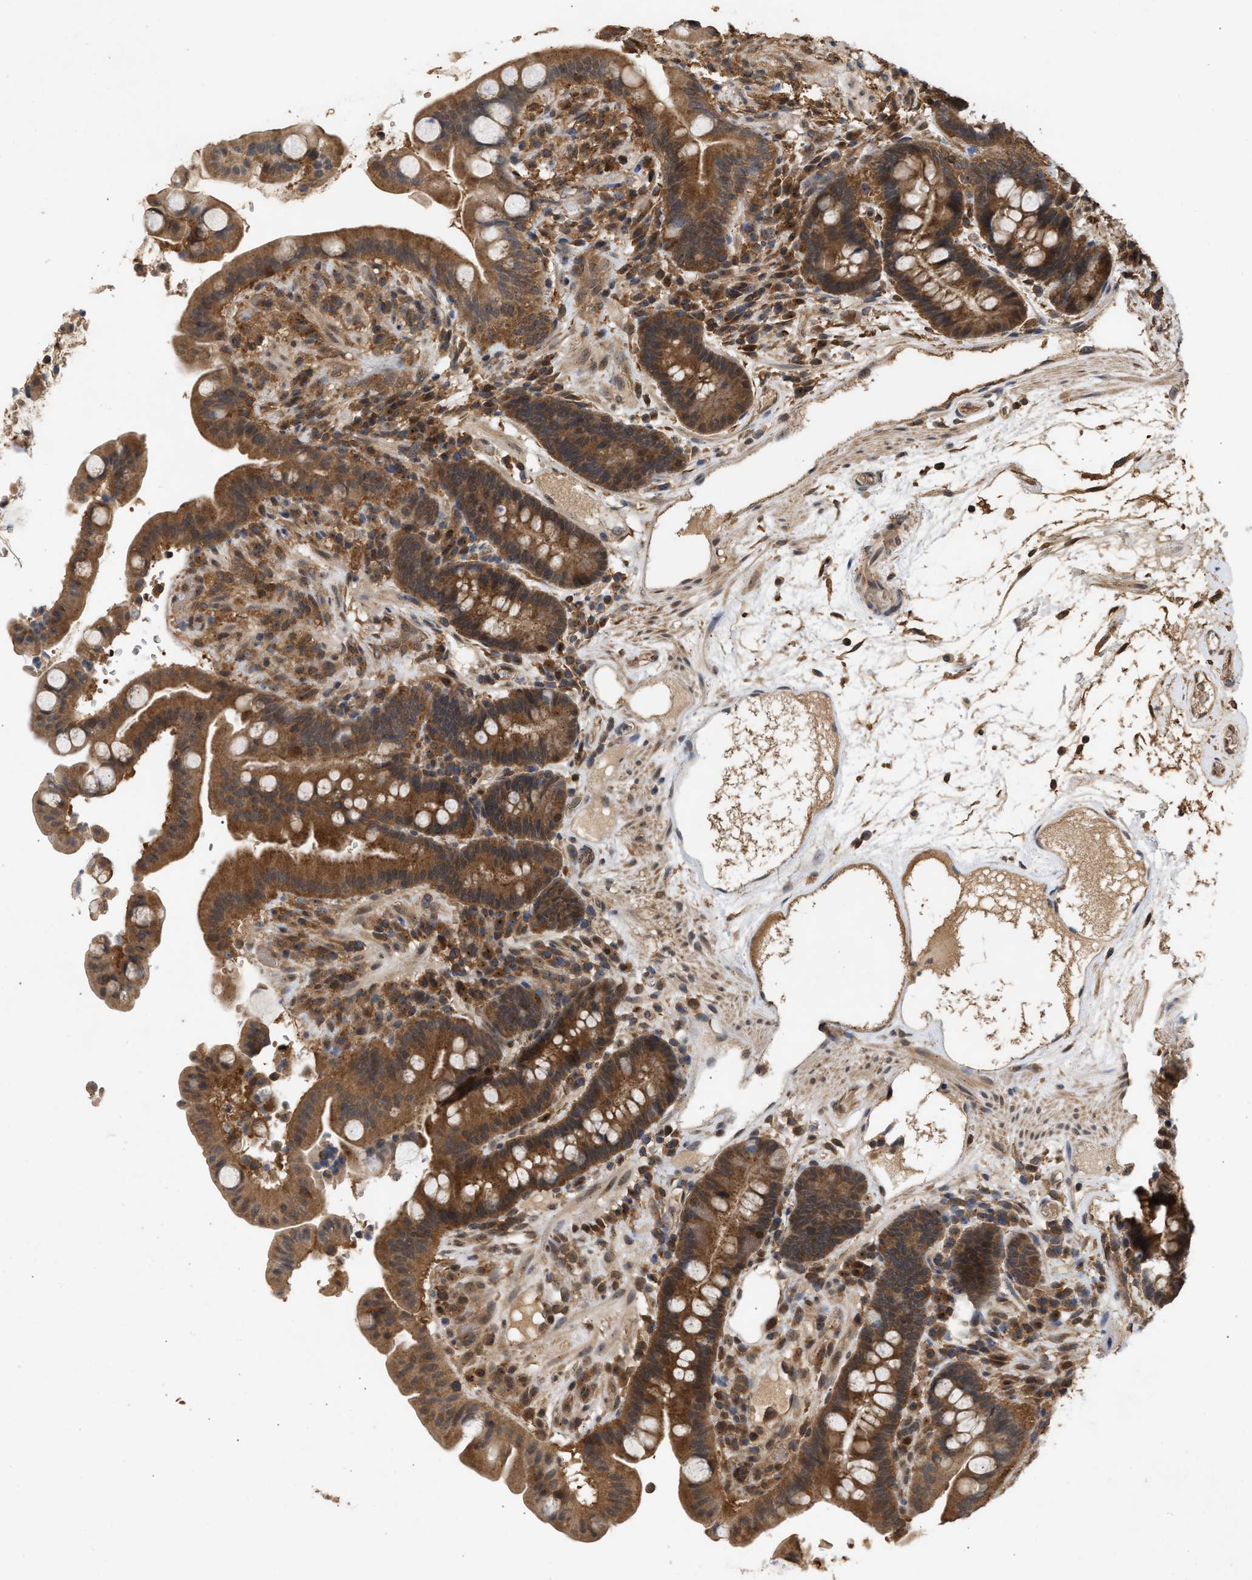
{"staining": {"intensity": "weak", "quantity": "25%-75%", "location": "cytoplasmic/membranous"}, "tissue": "colon", "cell_type": "Endothelial cells", "image_type": "normal", "snomed": [{"axis": "morphology", "description": "Normal tissue, NOS"}, {"axis": "topography", "description": "Colon"}], "caption": "Protein expression analysis of benign colon shows weak cytoplasmic/membranous expression in approximately 25%-75% of endothelial cells.", "gene": "FITM1", "patient": {"sex": "male", "age": 73}}